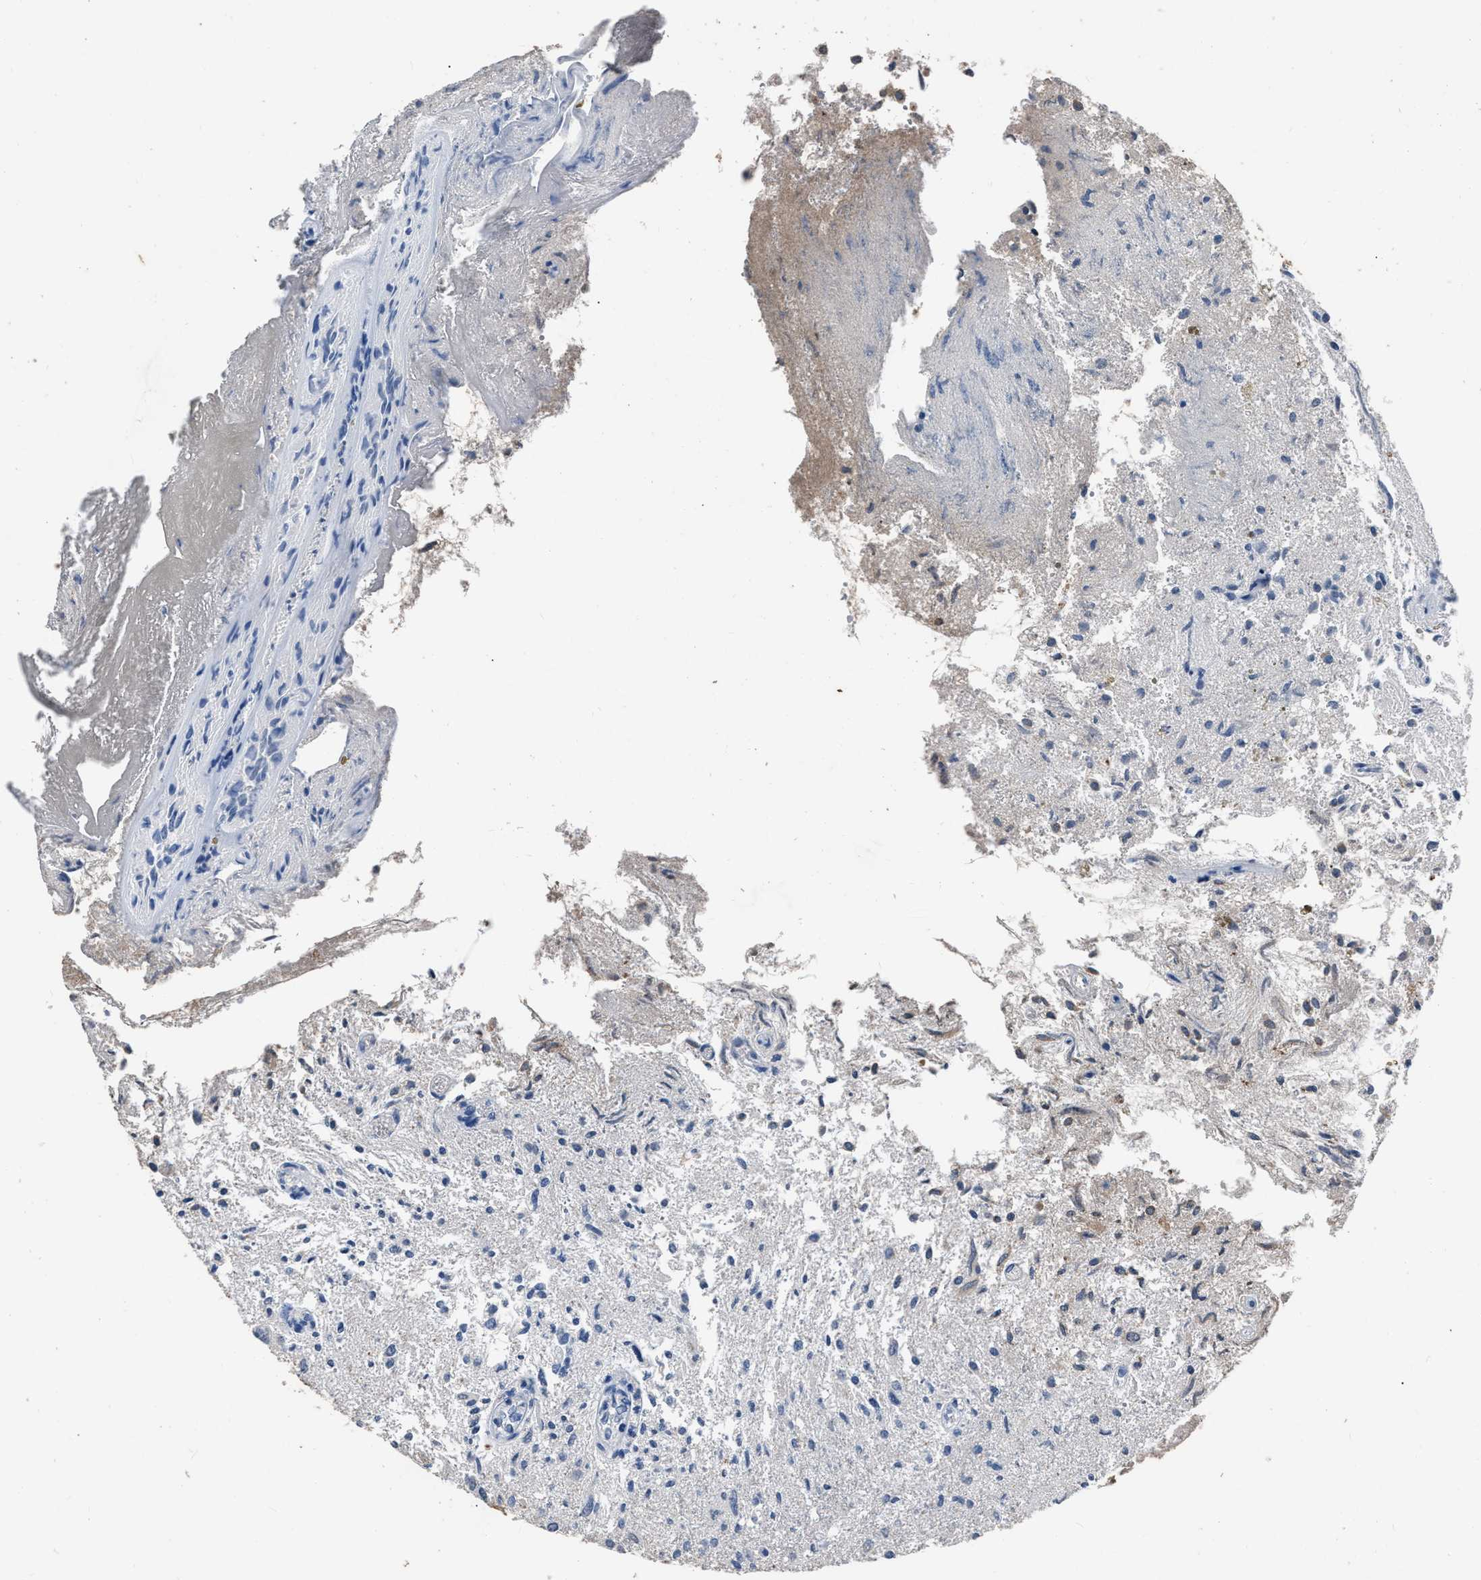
{"staining": {"intensity": "negative", "quantity": "none", "location": "none"}, "tissue": "glioma", "cell_type": "Tumor cells", "image_type": "cancer", "snomed": [{"axis": "morphology", "description": "Glioma, malignant, High grade"}, {"axis": "topography", "description": "Brain"}], "caption": "The image reveals no staining of tumor cells in glioma.", "gene": "HABP2", "patient": {"sex": "female", "age": 59}}